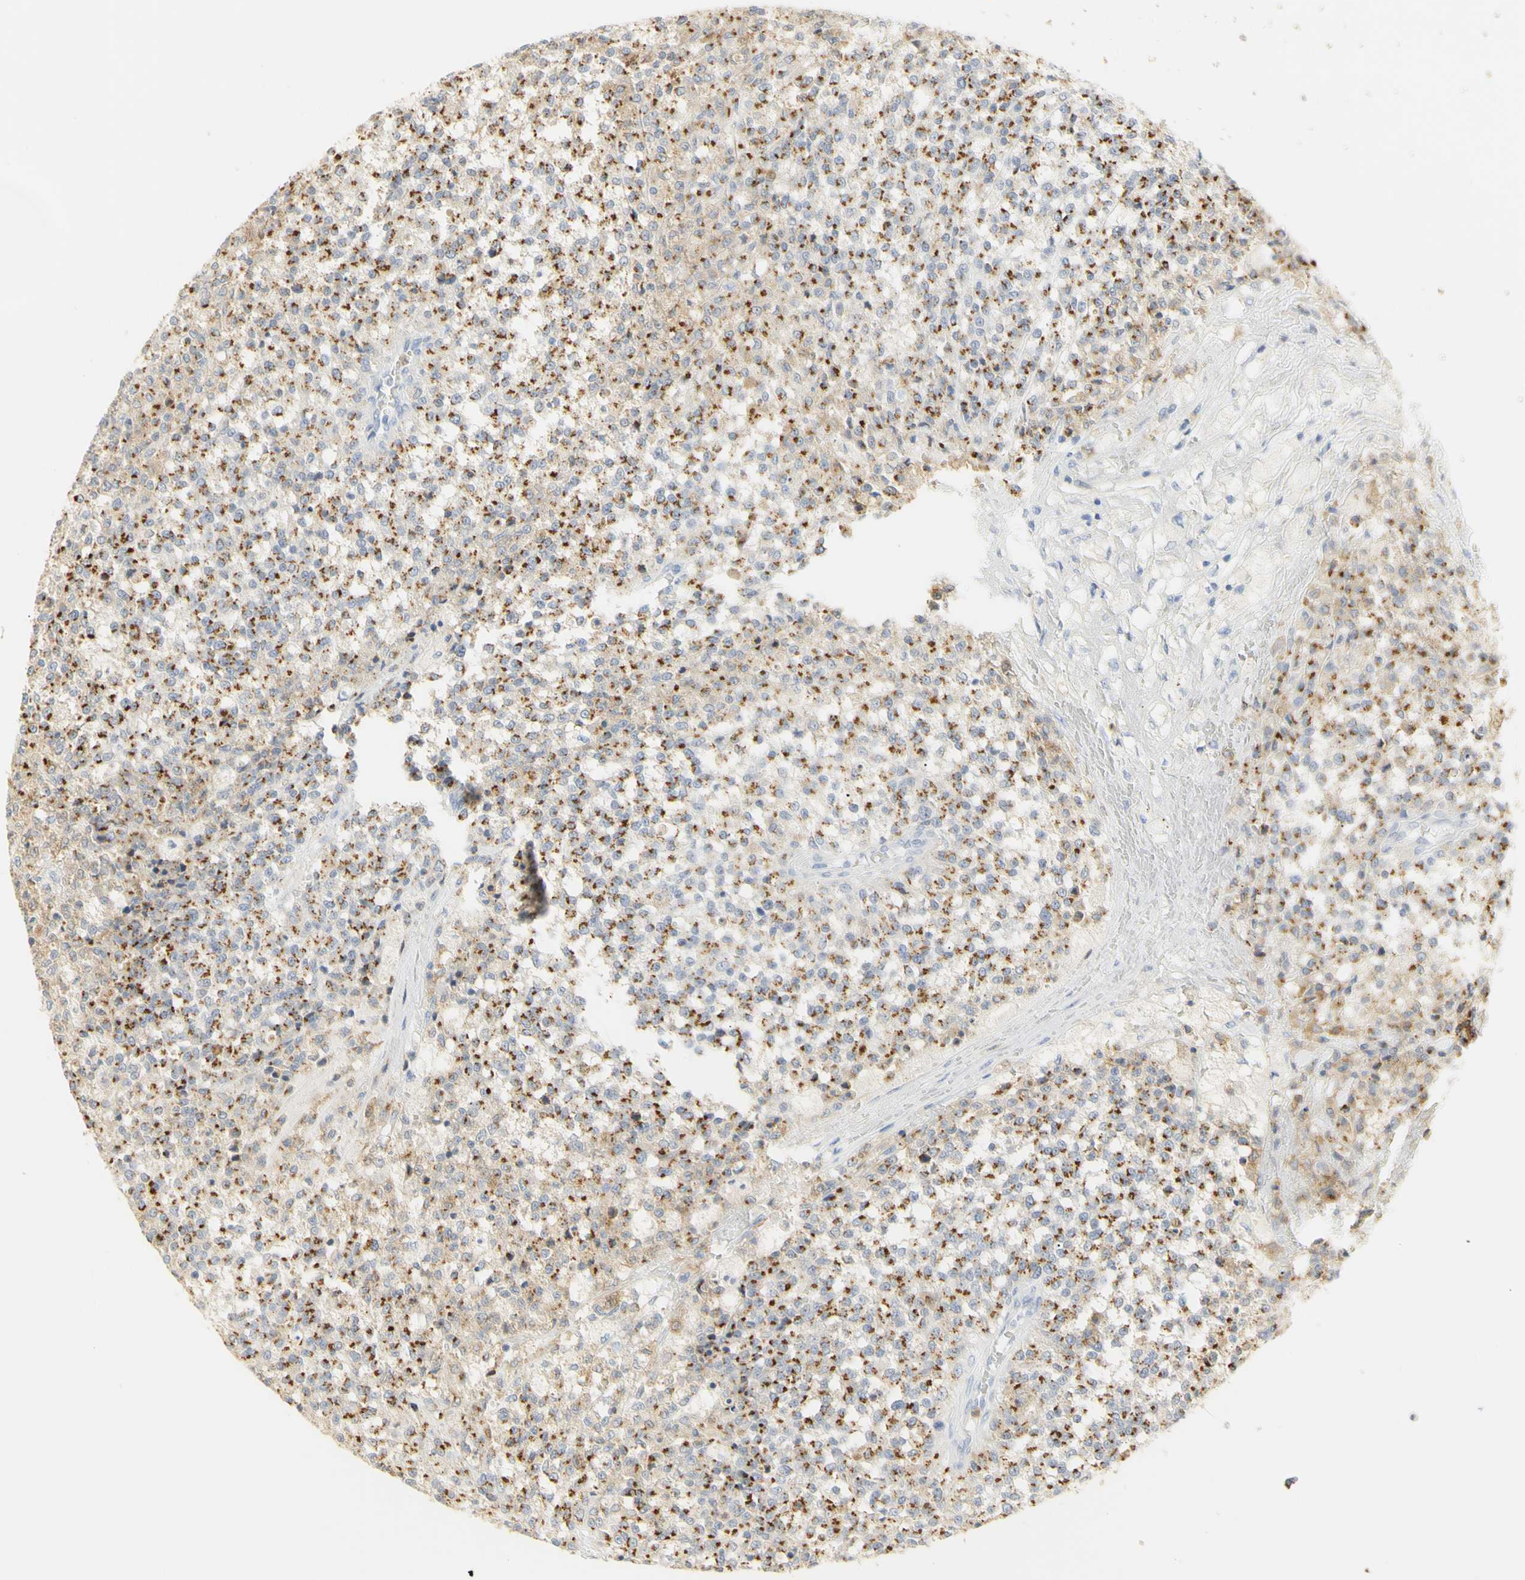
{"staining": {"intensity": "moderate", "quantity": ">75%", "location": "cytoplasmic/membranous"}, "tissue": "testis cancer", "cell_type": "Tumor cells", "image_type": "cancer", "snomed": [{"axis": "morphology", "description": "Seminoma, NOS"}, {"axis": "topography", "description": "Testis"}], "caption": "Protein expression analysis of human seminoma (testis) reveals moderate cytoplasmic/membranous staining in approximately >75% of tumor cells.", "gene": "B4GALNT3", "patient": {"sex": "male", "age": 59}}